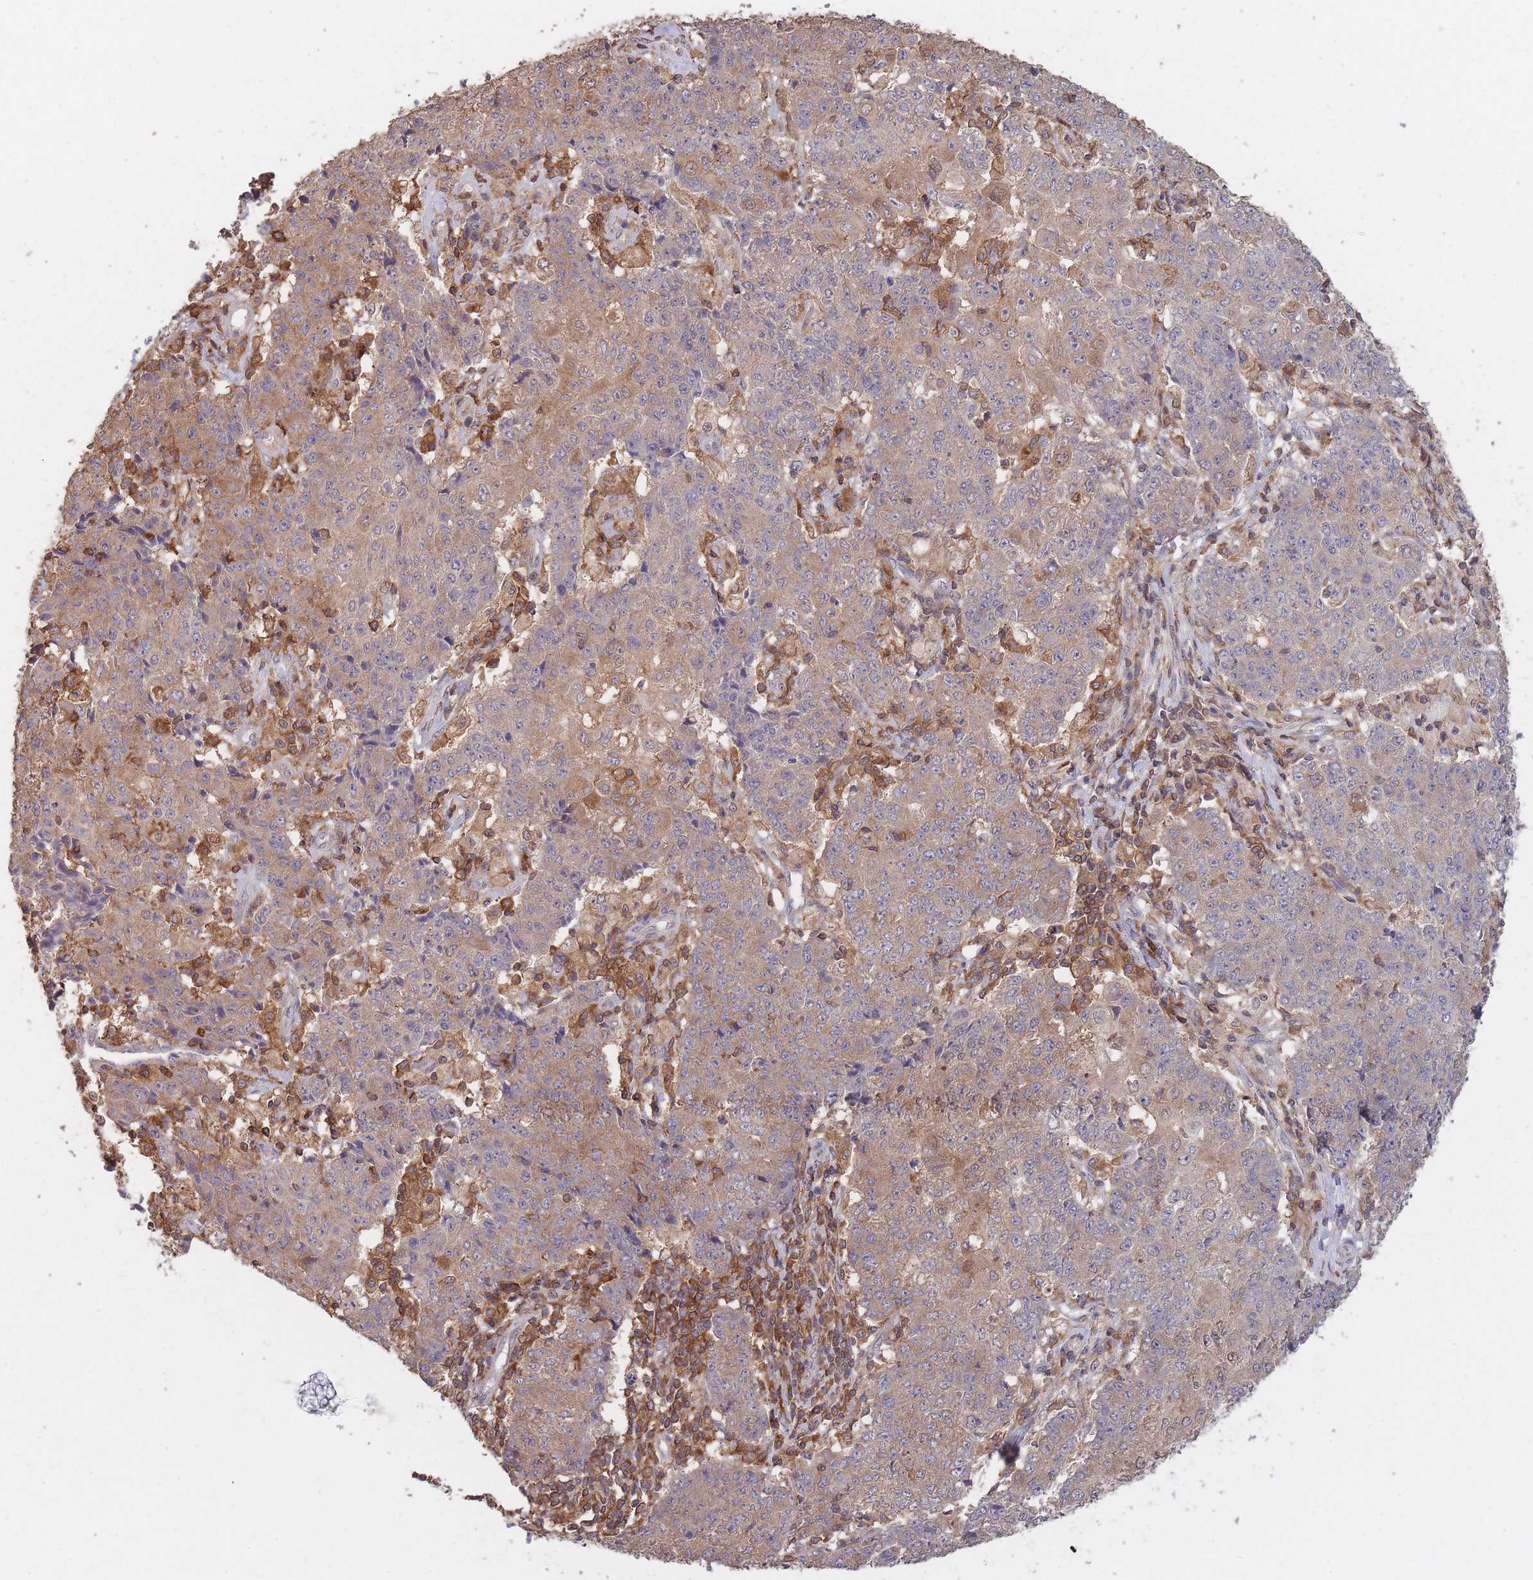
{"staining": {"intensity": "moderate", "quantity": ">75%", "location": "cytoplasmic/membranous"}, "tissue": "ovarian cancer", "cell_type": "Tumor cells", "image_type": "cancer", "snomed": [{"axis": "morphology", "description": "Carcinoma, endometroid"}, {"axis": "topography", "description": "Ovary"}], "caption": "Immunohistochemical staining of human ovarian cancer (endometroid carcinoma) shows medium levels of moderate cytoplasmic/membranous positivity in approximately >75% of tumor cells.", "gene": "GMIP", "patient": {"sex": "female", "age": 42}}